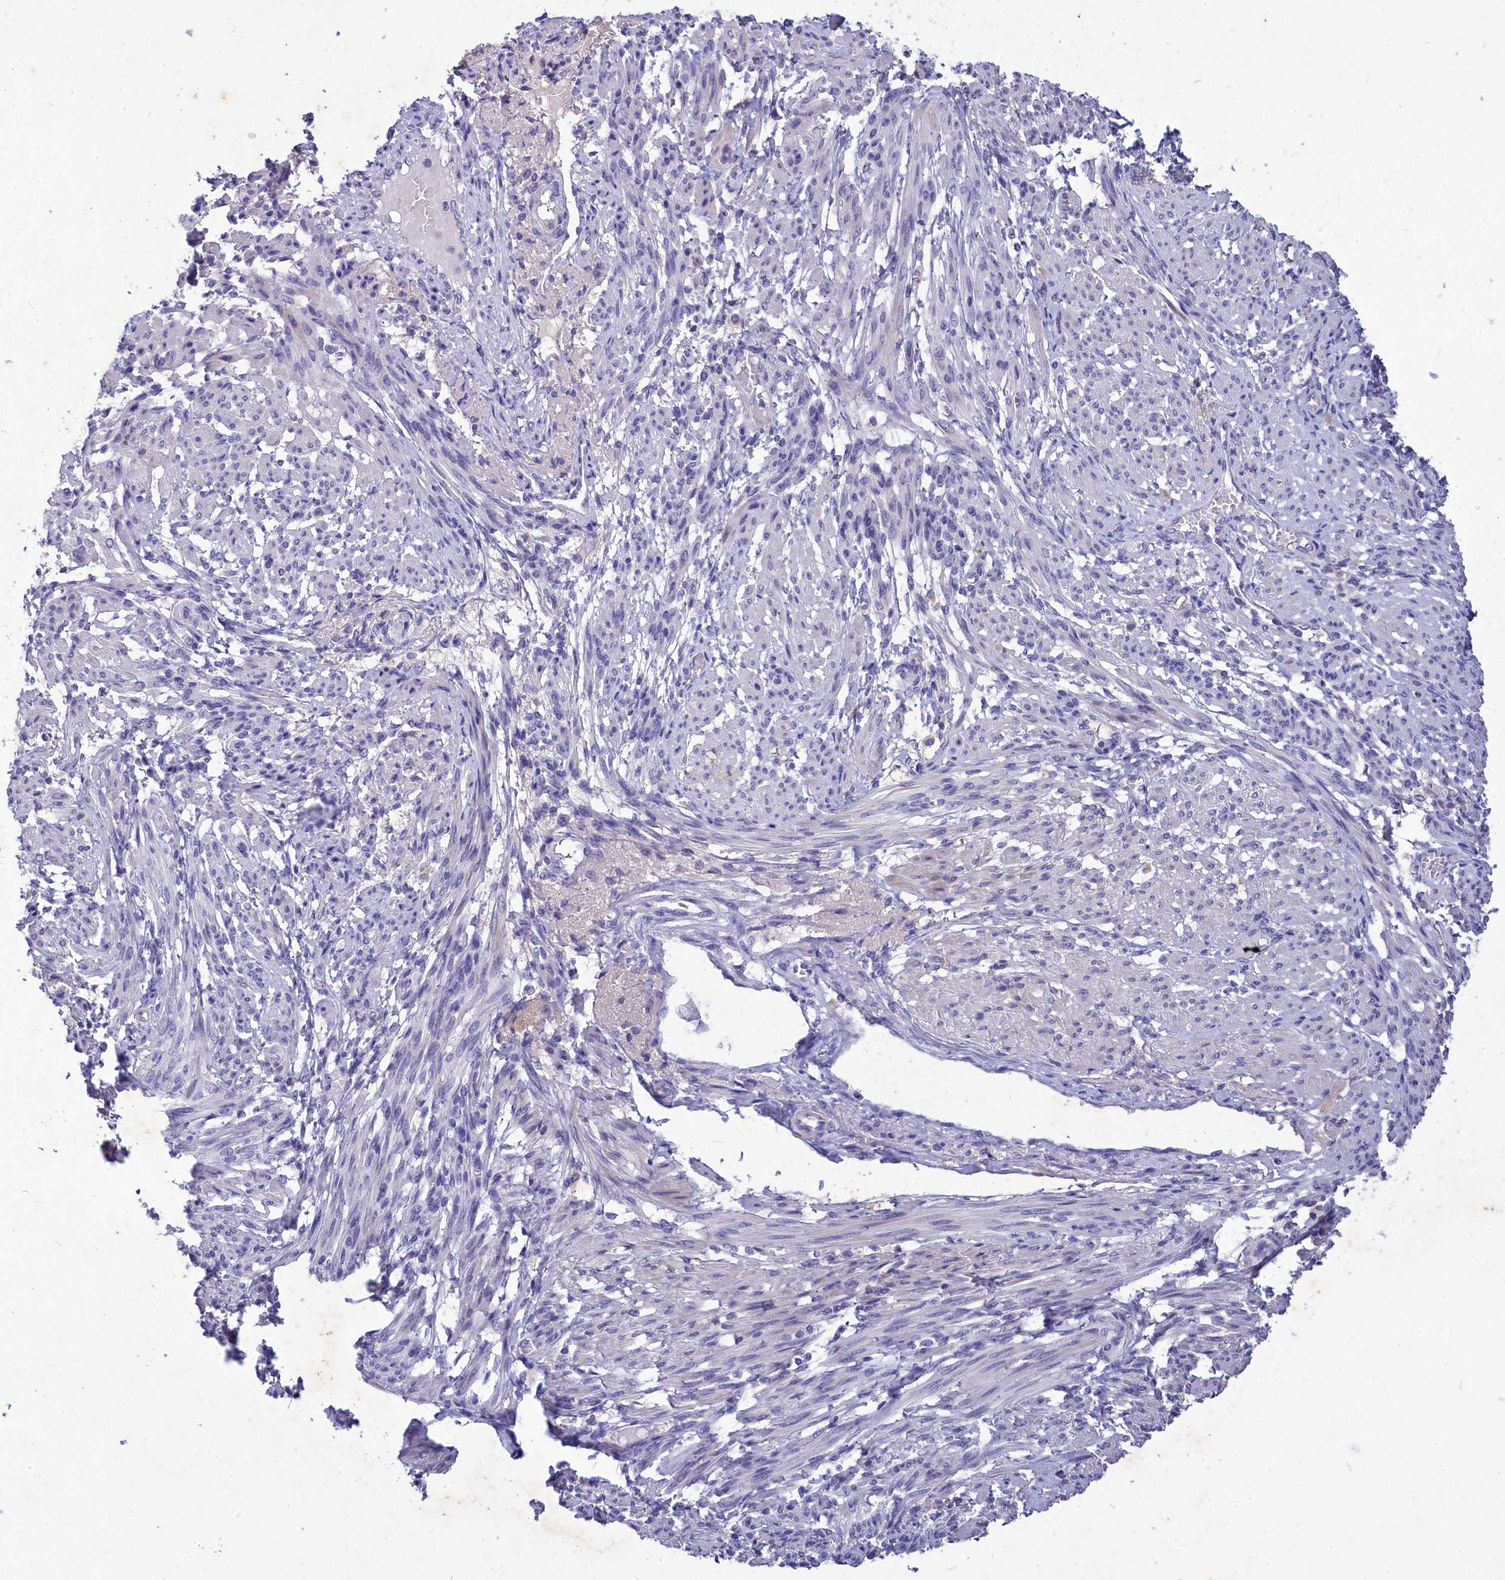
{"staining": {"intensity": "negative", "quantity": "none", "location": "none"}, "tissue": "smooth muscle", "cell_type": "Smooth muscle cells", "image_type": "normal", "snomed": [{"axis": "morphology", "description": "Normal tissue, NOS"}, {"axis": "topography", "description": "Smooth muscle"}], "caption": "IHC of normal human smooth muscle demonstrates no staining in smooth muscle cells.", "gene": "DEFB119", "patient": {"sex": "female", "age": 39}}